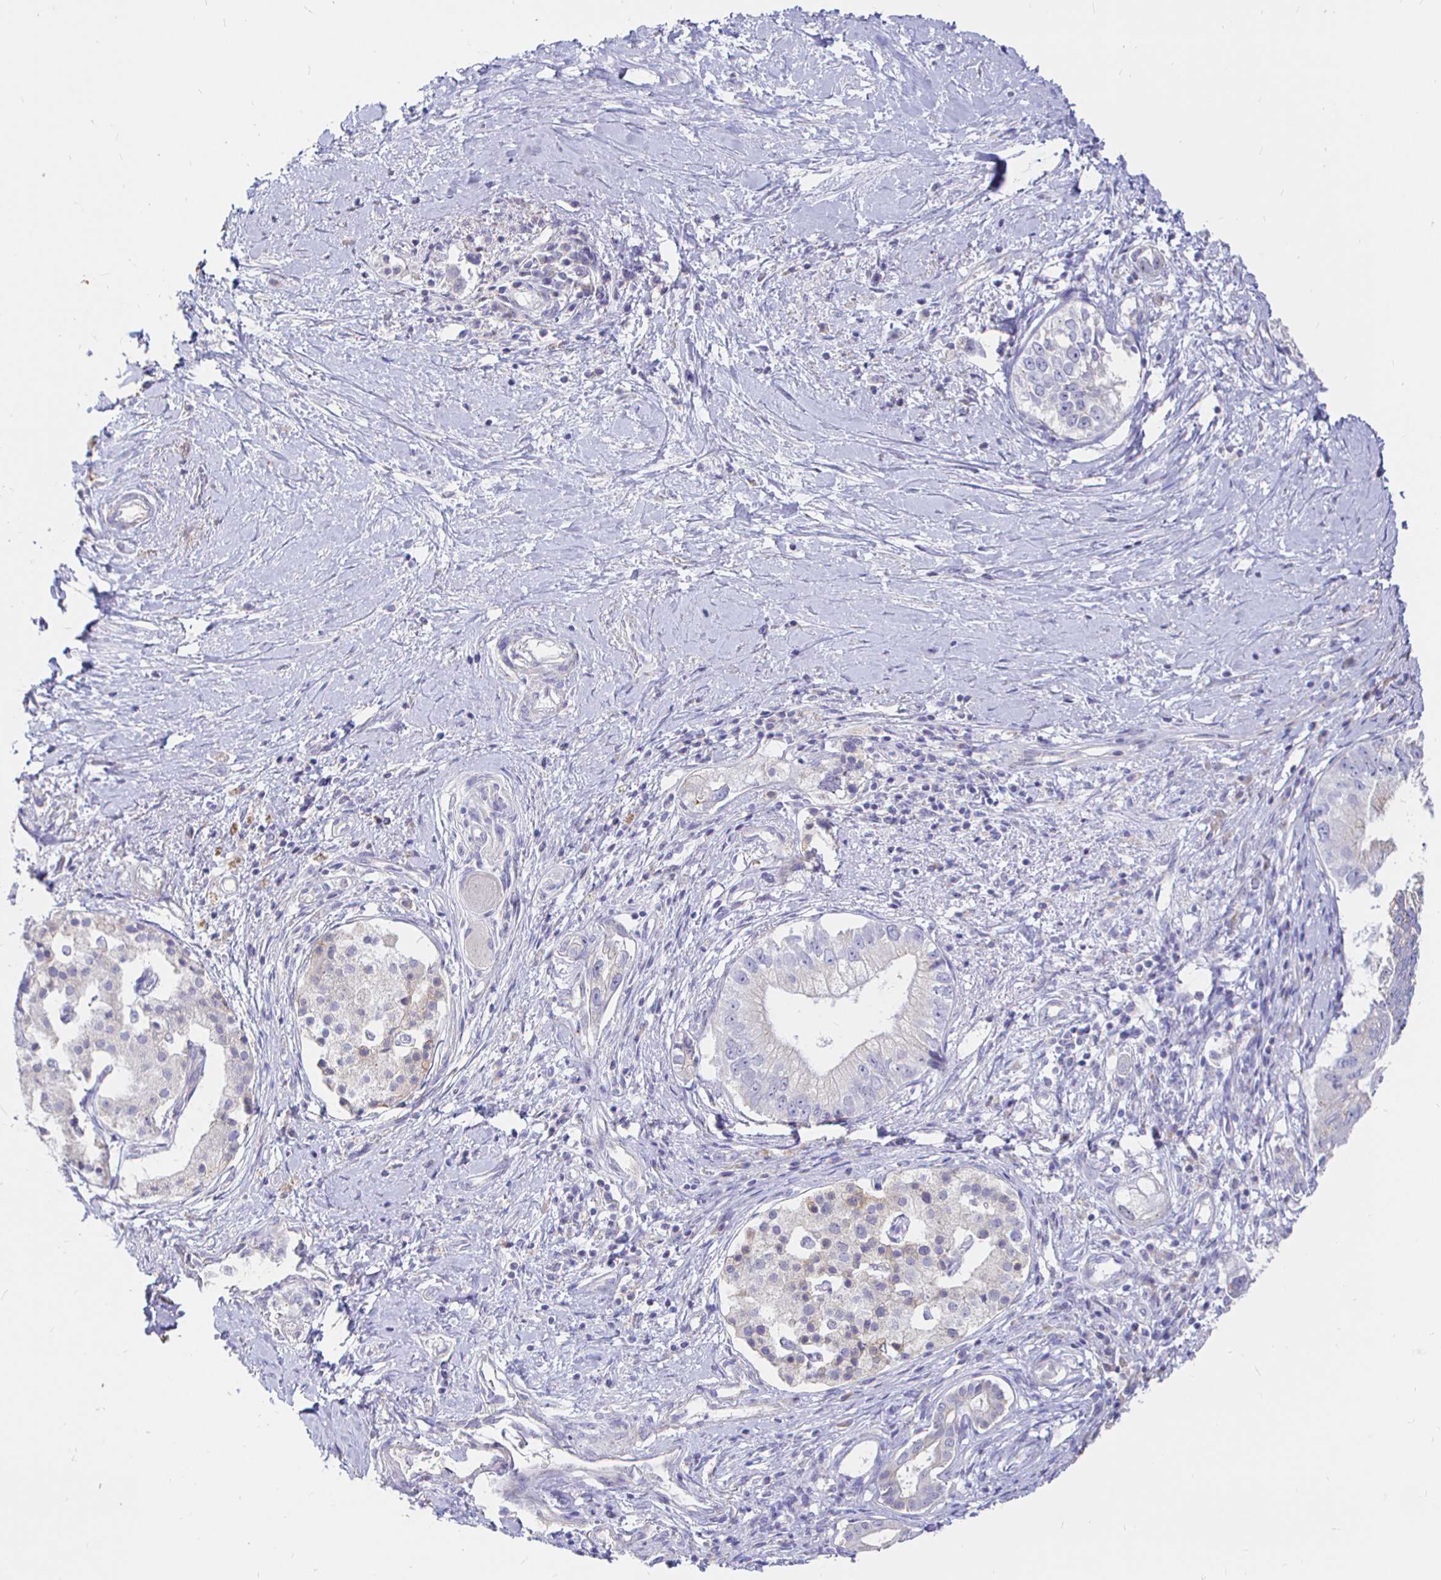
{"staining": {"intensity": "negative", "quantity": "none", "location": "none"}, "tissue": "pancreatic cancer", "cell_type": "Tumor cells", "image_type": "cancer", "snomed": [{"axis": "morphology", "description": "Adenocarcinoma, NOS"}, {"axis": "topography", "description": "Pancreas"}], "caption": "High magnification brightfield microscopy of pancreatic cancer stained with DAB (brown) and counterstained with hematoxylin (blue): tumor cells show no significant expression. The staining is performed using DAB brown chromogen with nuclei counter-stained in using hematoxylin.", "gene": "NECAB1", "patient": {"sex": "male", "age": 70}}